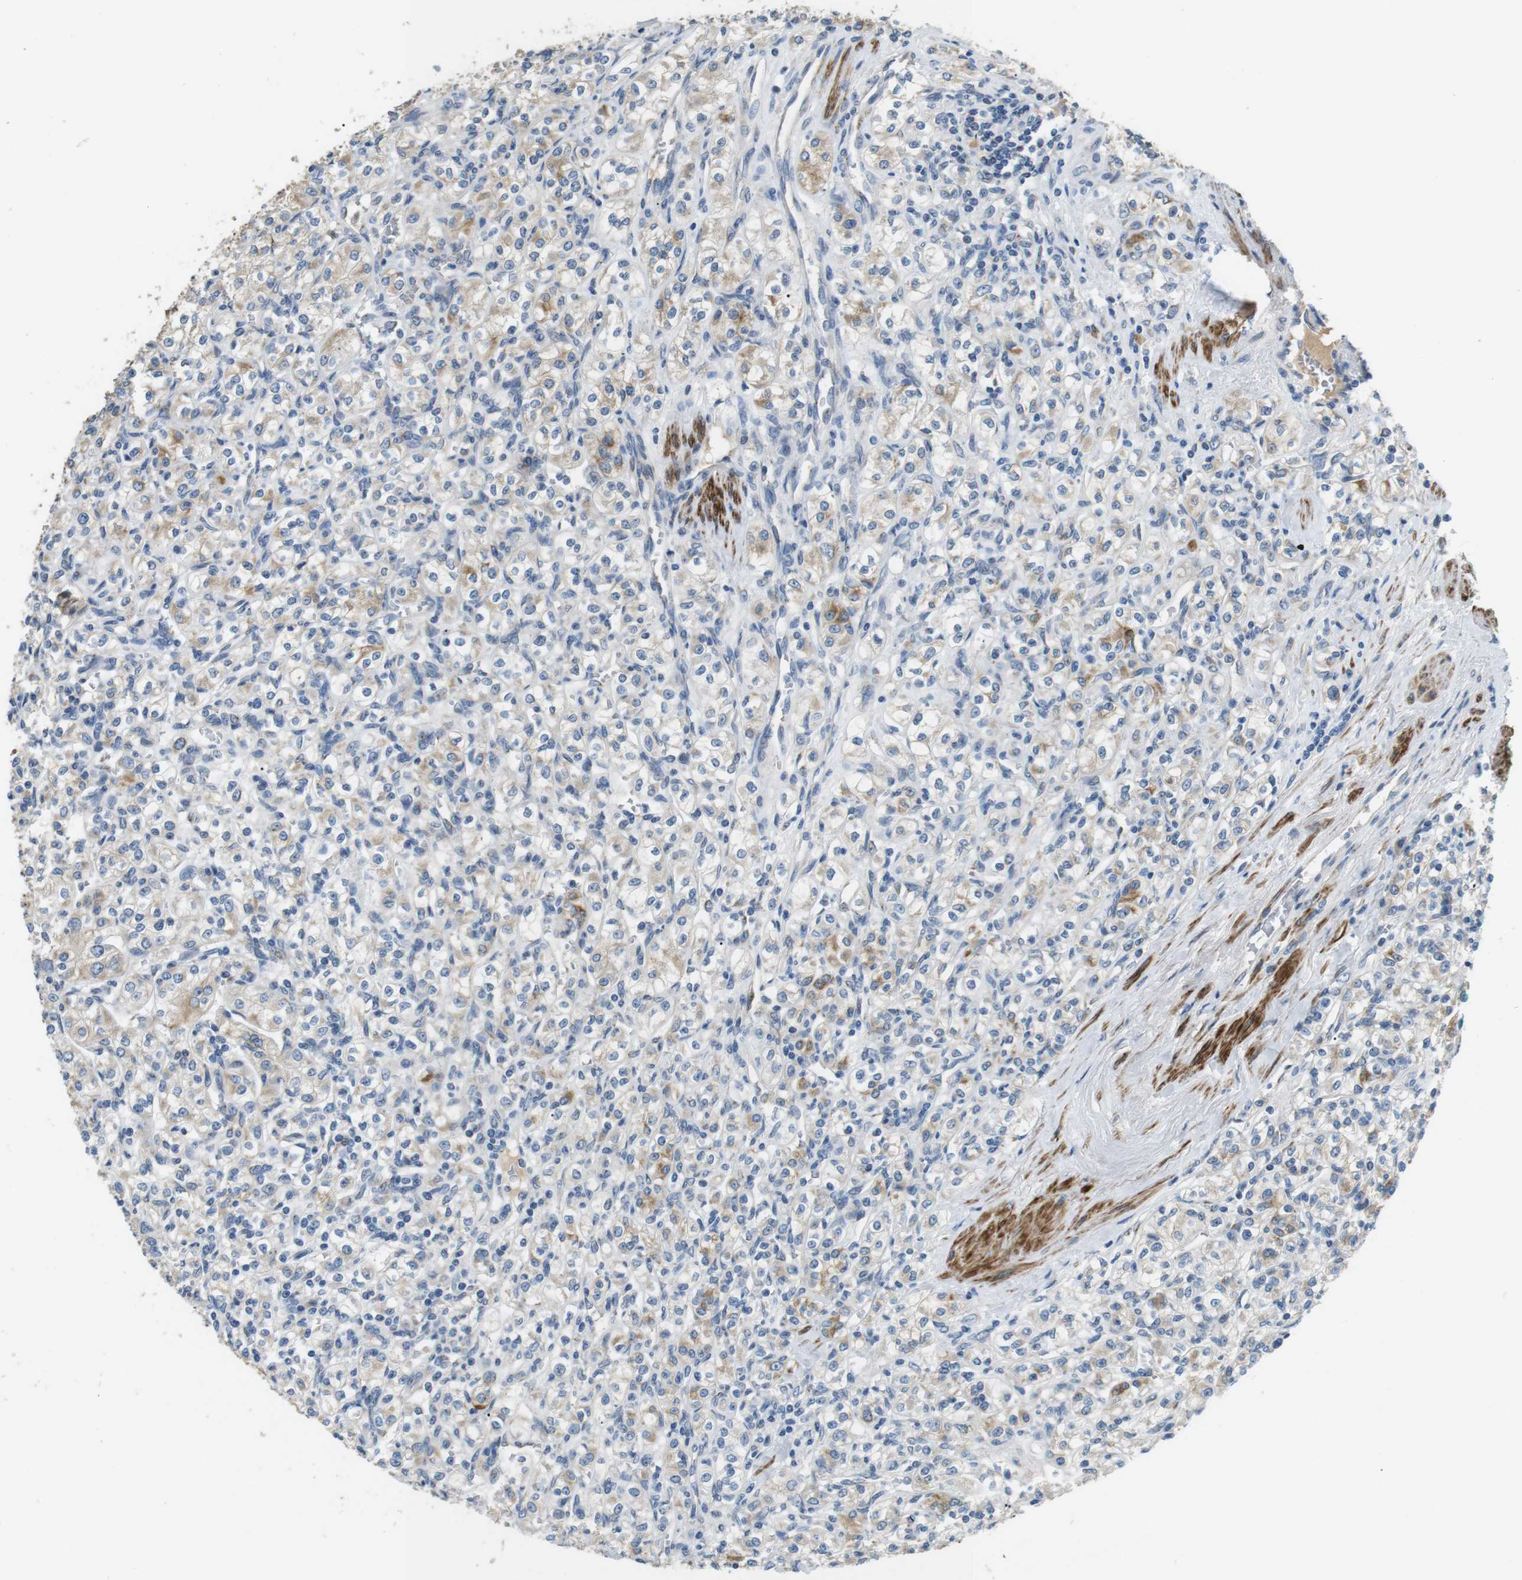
{"staining": {"intensity": "negative", "quantity": "none", "location": "none"}, "tissue": "renal cancer", "cell_type": "Tumor cells", "image_type": "cancer", "snomed": [{"axis": "morphology", "description": "Adenocarcinoma, NOS"}, {"axis": "topography", "description": "Kidney"}], "caption": "Immunohistochemical staining of renal cancer exhibits no significant positivity in tumor cells.", "gene": "UNC5CL", "patient": {"sex": "male", "age": 77}}